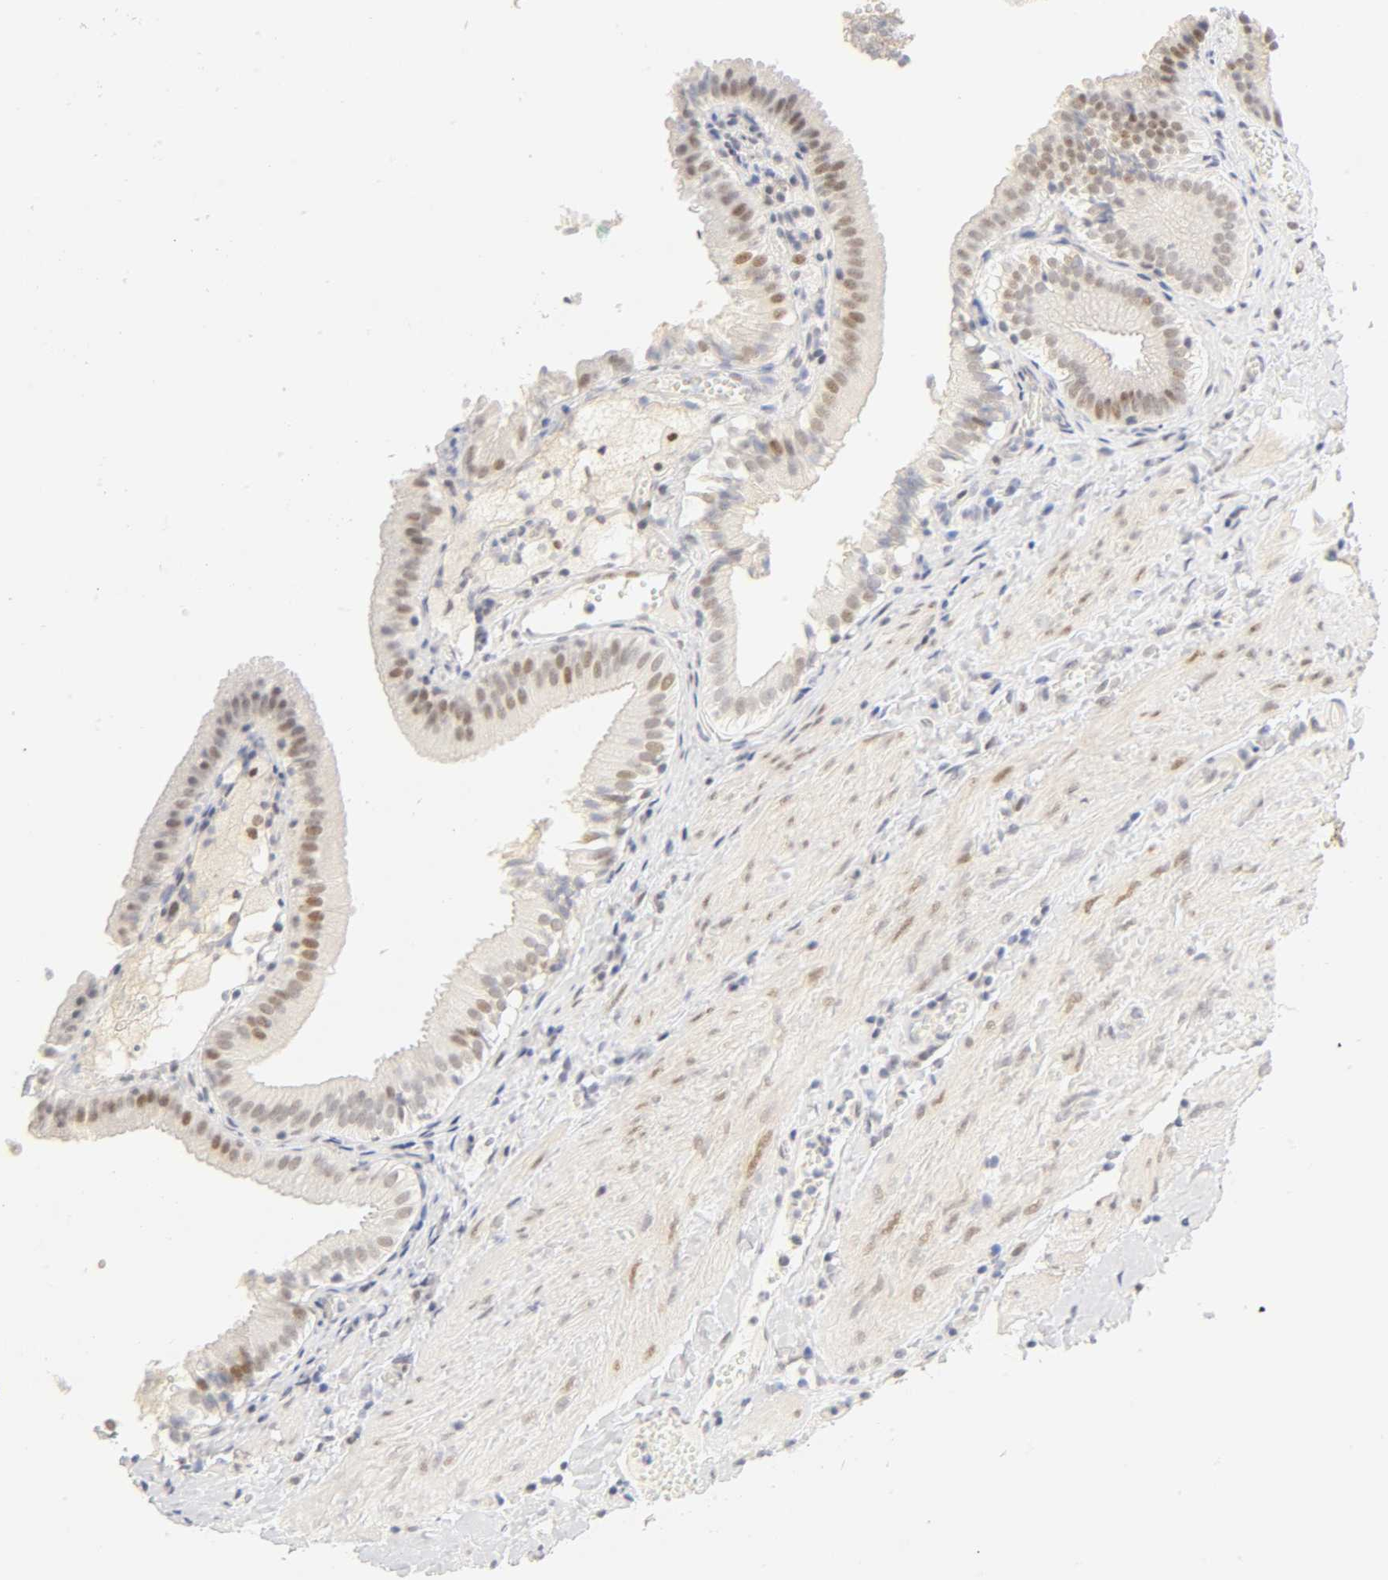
{"staining": {"intensity": "moderate", "quantity": "25%-75%", "location": "nuclear"}, "tissue": "gallbladder", "cell_type": "Glandular cells", "image_type": "normal", "snomed": [{"axis": "morphology", "description": "Normal tissue, NOS"}, {"axis": "topography", "description": "Gallbladder"}], "caption": "DAB immunohistochemical staining of unremarkable gallbladder demonstrates moderate nuclear protein positivity in approximately 25%-75% of glandular cells. (DAB IHC, brown staining for protein, blue staining for nuclei).", "gene": "MNAT1", "patient": {"sex": "female", "age": 24}}